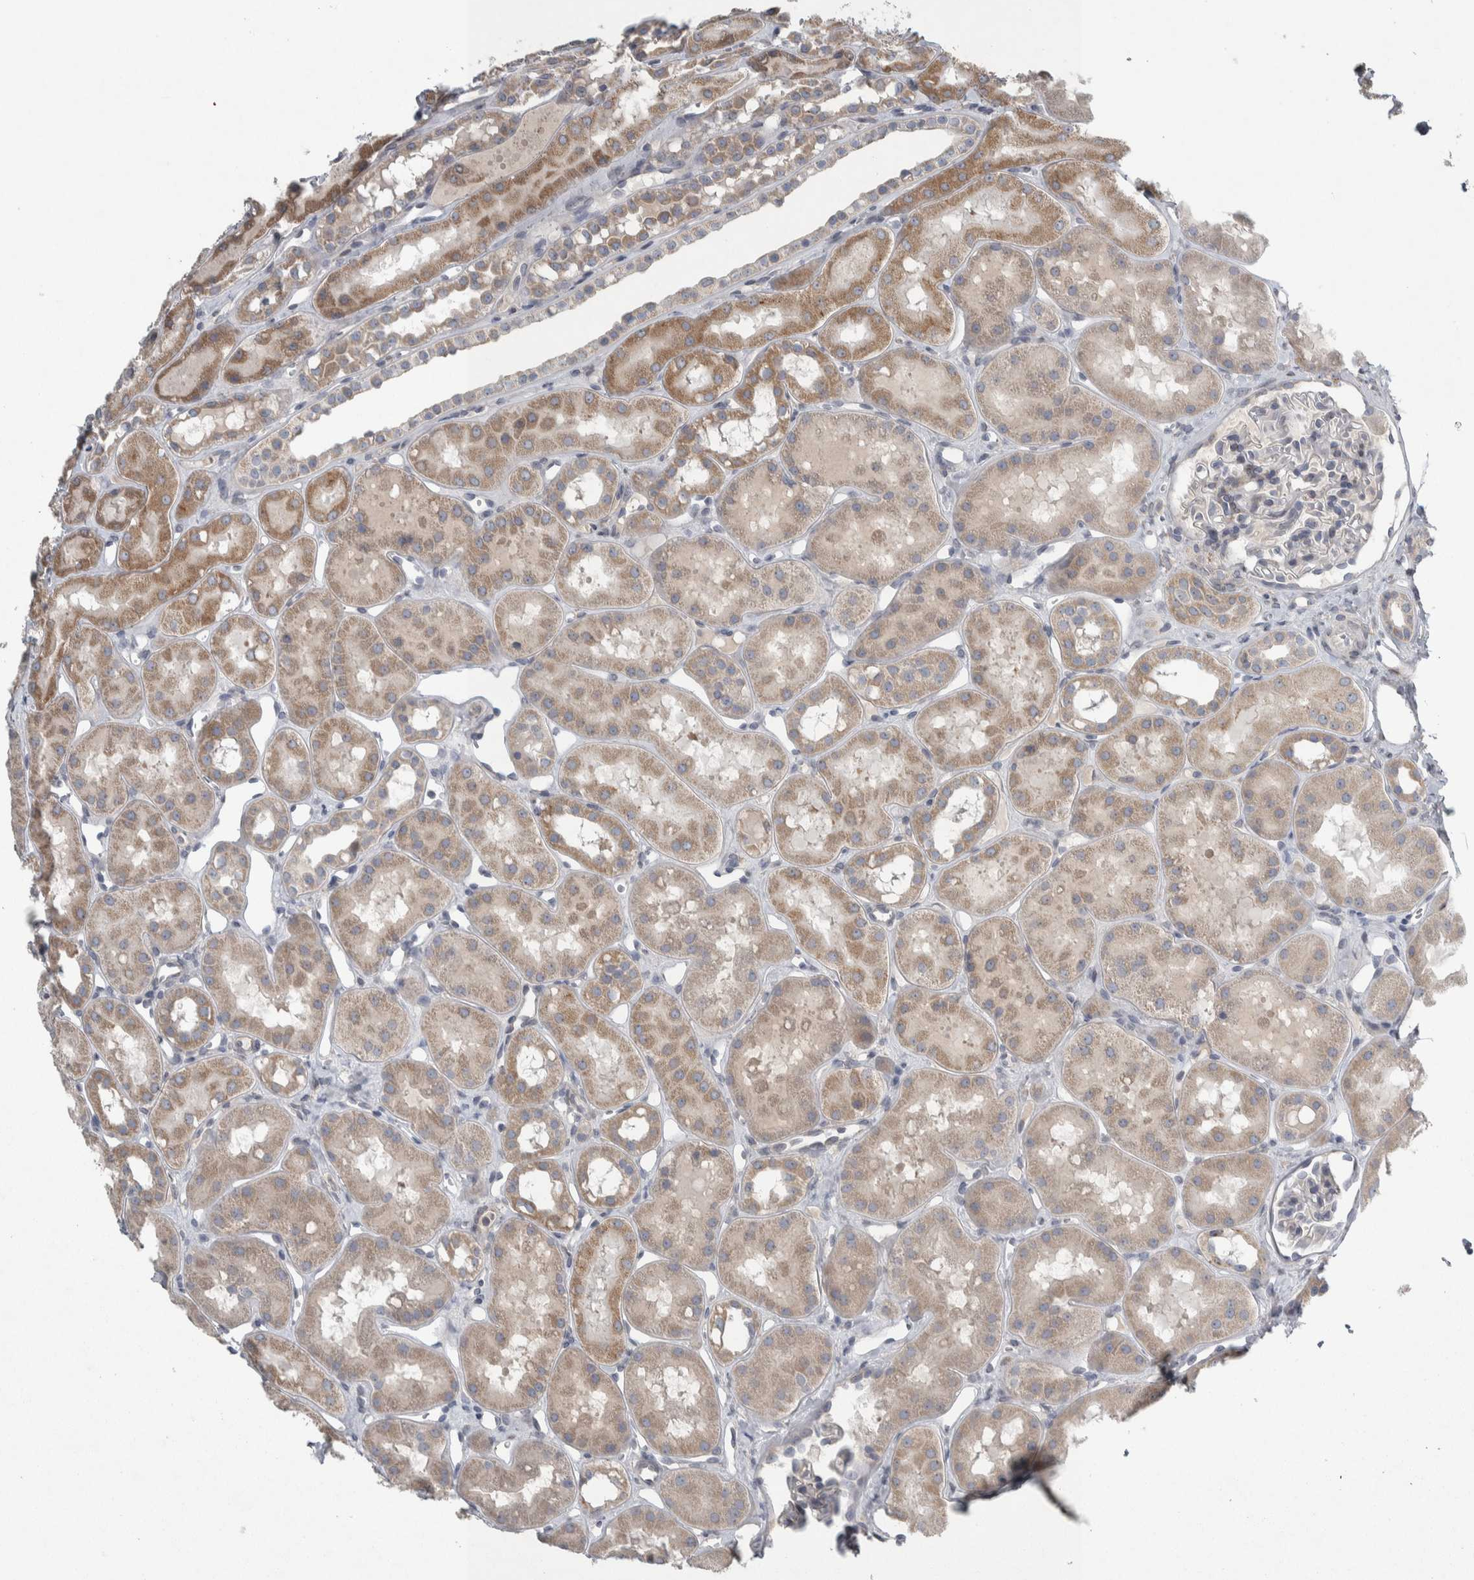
{"staining": {"intensity": "negative", "quantity": "none", "location": "none"}, "tissue": "kidney", "cell_type": "Cells in glomeruli", "image_type": "normal", "snomed": [{"axis": "morphology", "description": "Normal tissue, NOS"}, {"axis": "topography", "description": "Kidney"}], "caption": "This is an immunohistochemistry histopathology image of normal kidney. There is no expression in cells in glomeruli.", "gene": "SIGMAR1", "patient": {"sex": "male", "age": 16}}